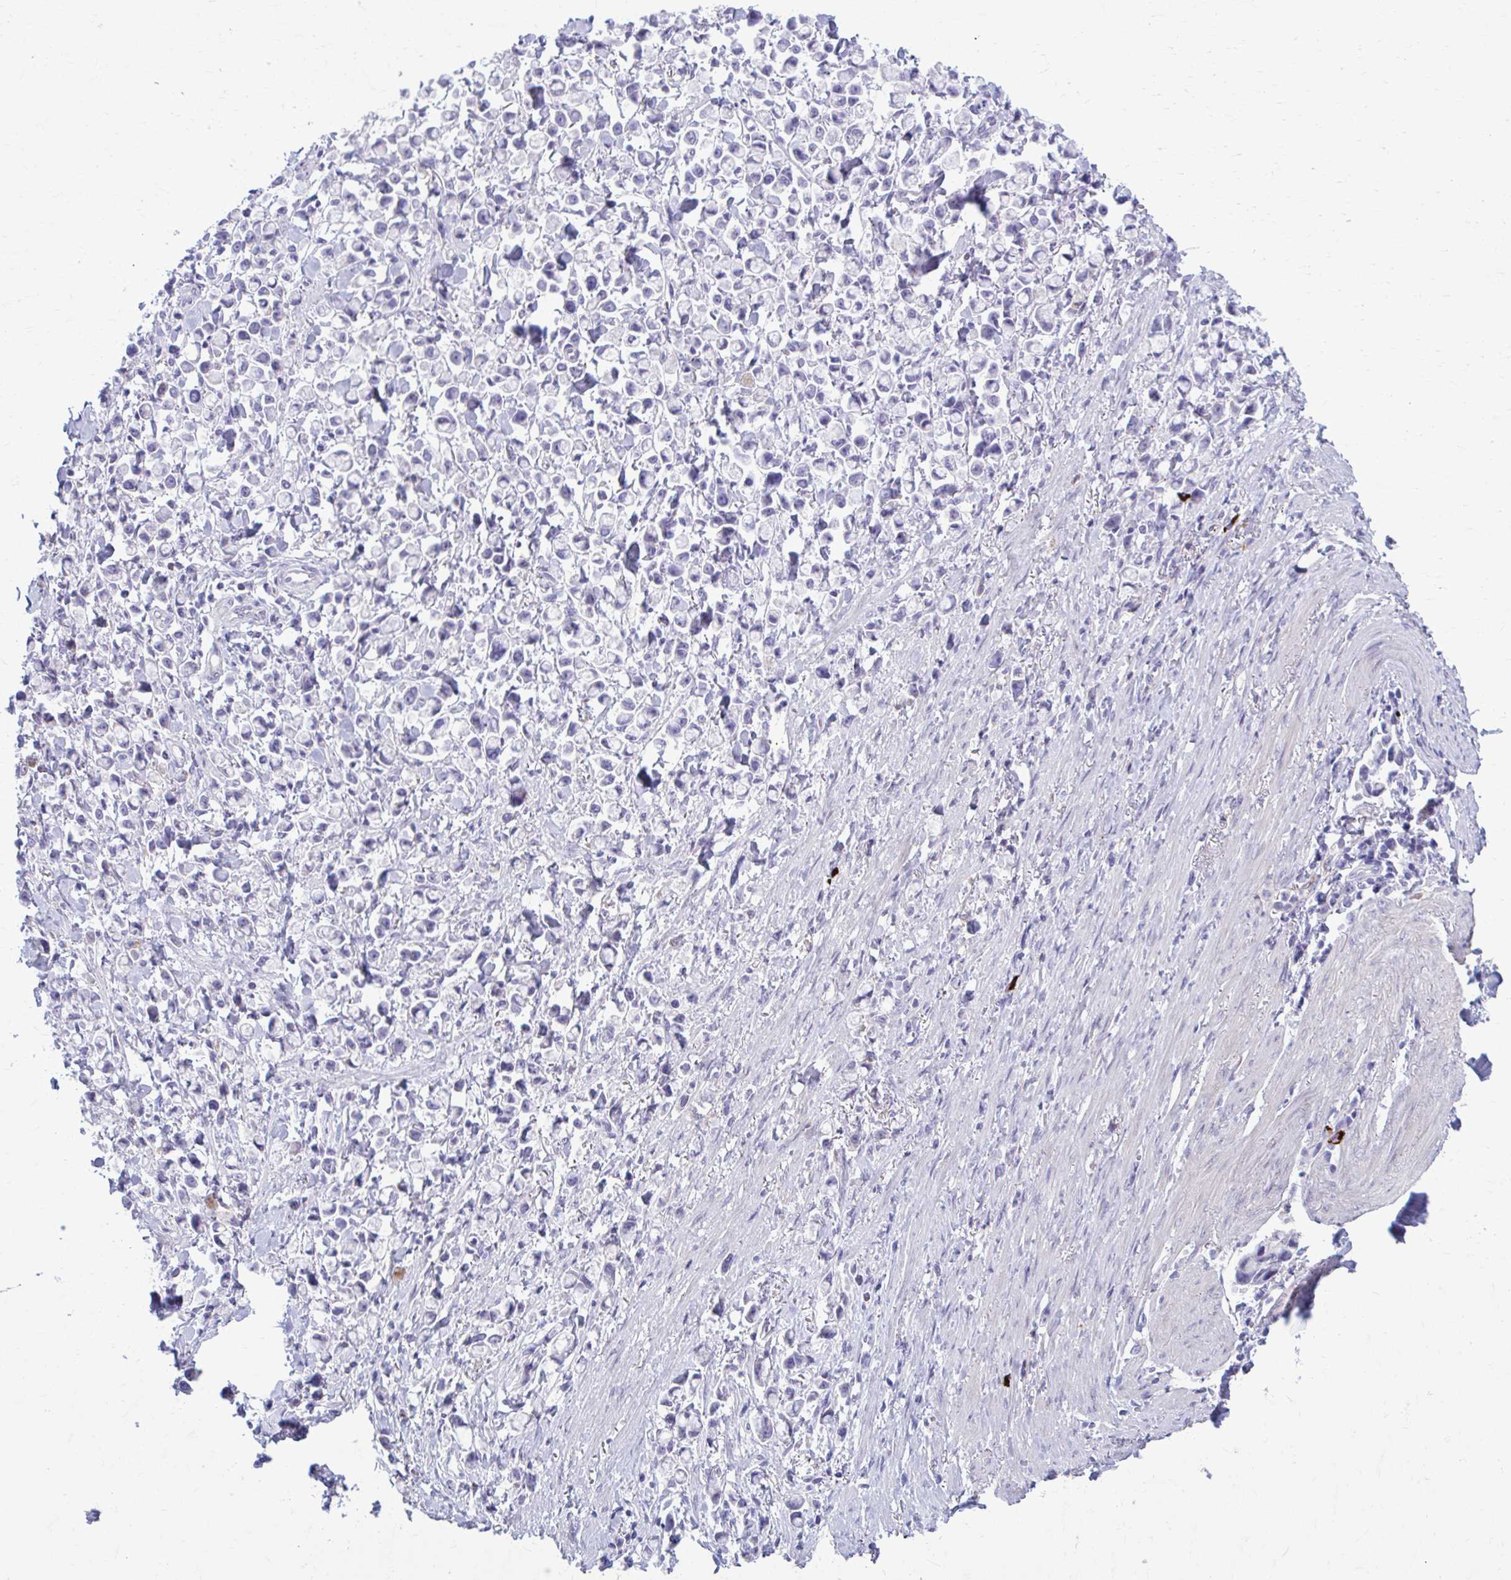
{"staining": {"intensity": "negative", "quantity": "none", "location": "none"}, "tissue": "stomach cancer", "cell_type": "Tumor cells", "image_type": "cancer", "snomed": [{"axis": "morphology", "description": "Adenocarcinoma, NOS"}, {"axis": "topography", "description": "Stomach"}], "caption": "DAB immunohistochemical staining of adenocarcinoma (stomach) exhibits no significant positivity in tumor cells.", "gene": "C12orf71", "patient": {"sex": "female", "age": 81}}